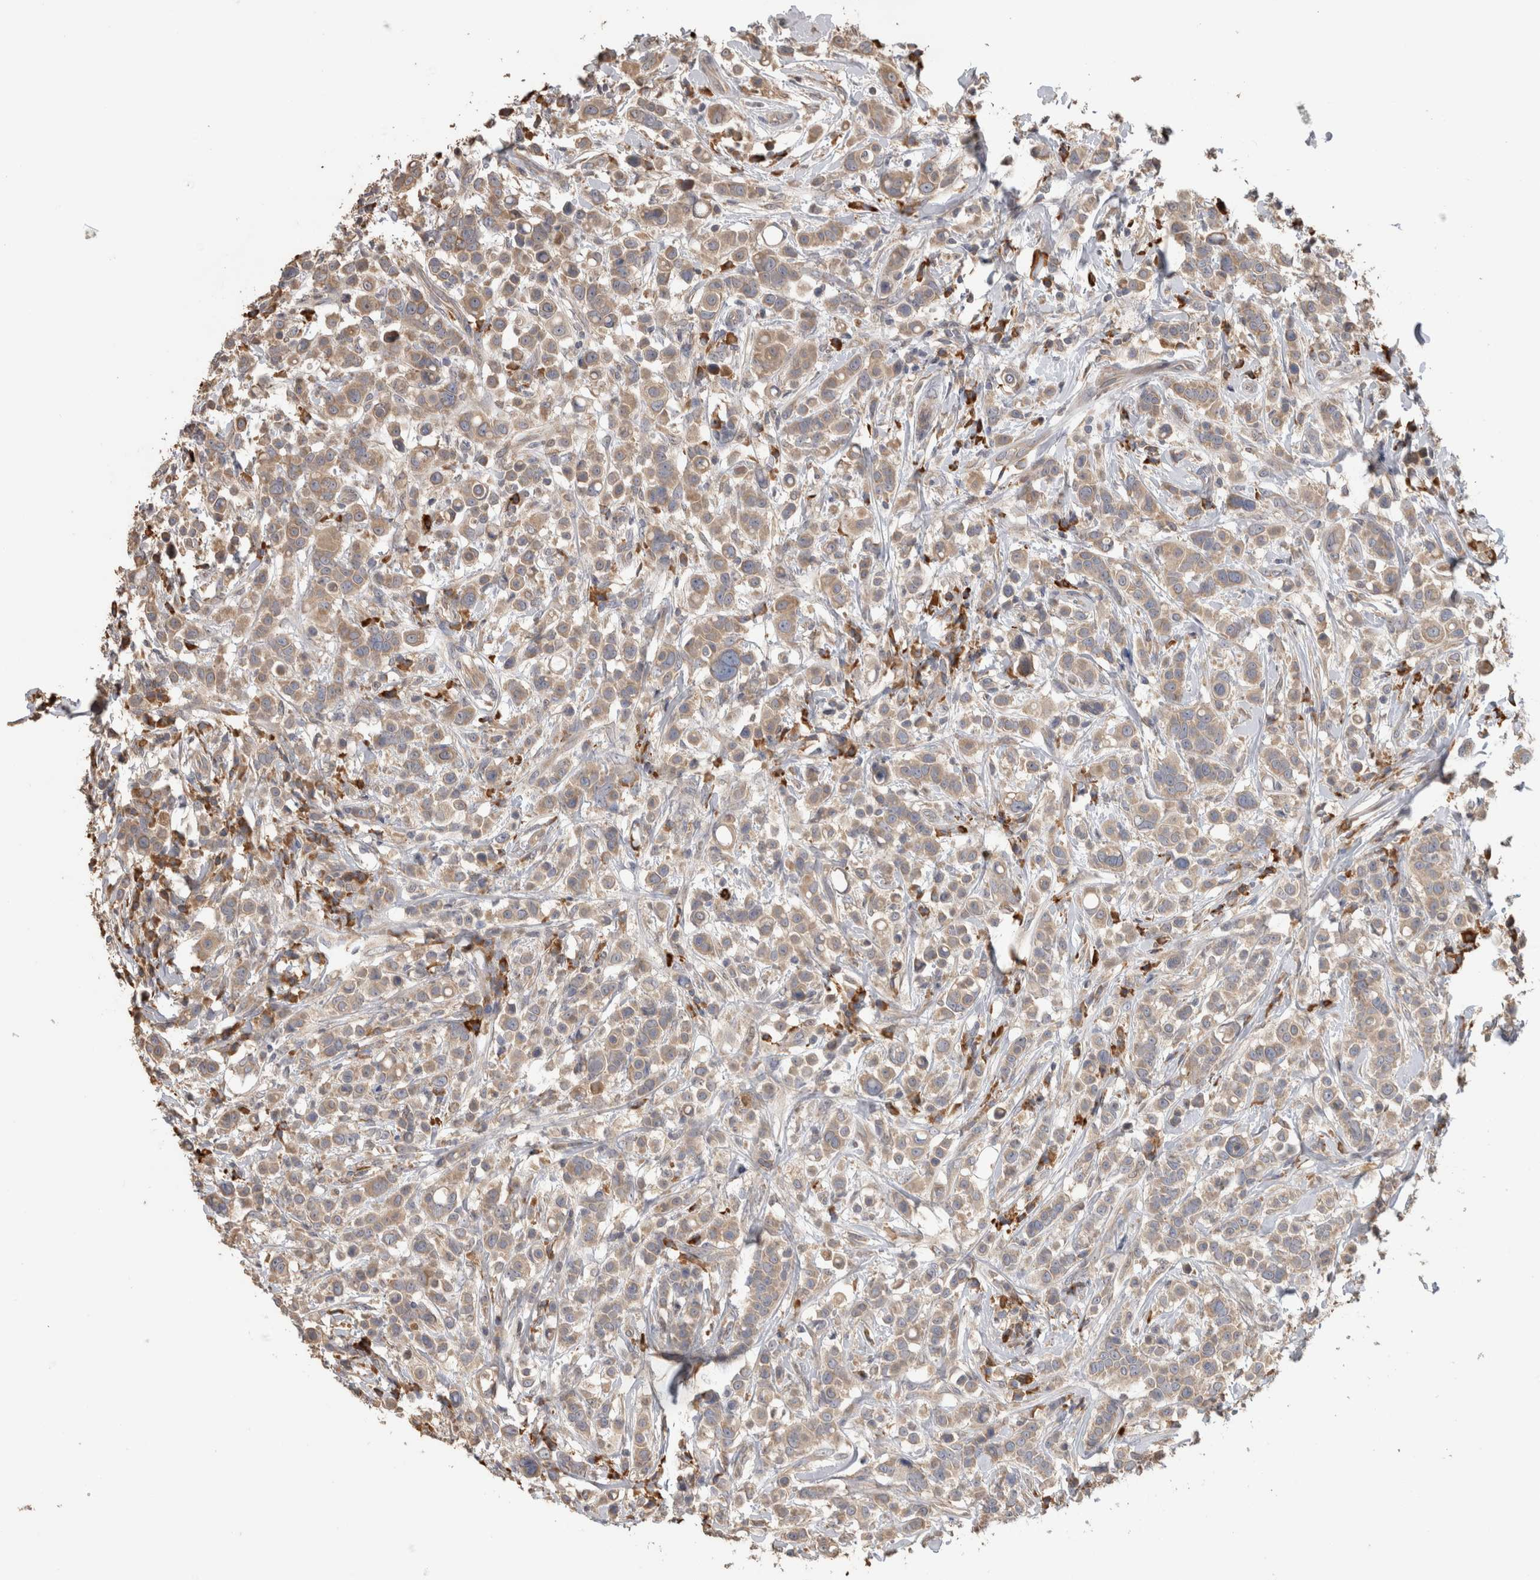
{"staining": {"intensity": "weak", "quantity": "25%-75%", "location": "cytoplasmic/membranous"}, "tissue": "breast cancer", "cell_type": "Tumor cells", "image_type": "cancer", "snomed": [{"axis": "morphology", "description": "Duct carcinoma"}, {"axis": "topography", "description": "Breast"}], "caption": "This image demonstrates immunohistochemistry staining of human breast infiltrating ductal carcinoma, with low weak cytoplasmic/membranous expression in approximately 25%-75% of tumor cells.", "gene": "TBCE", "patient": {"sex": "female", "age": 27}}